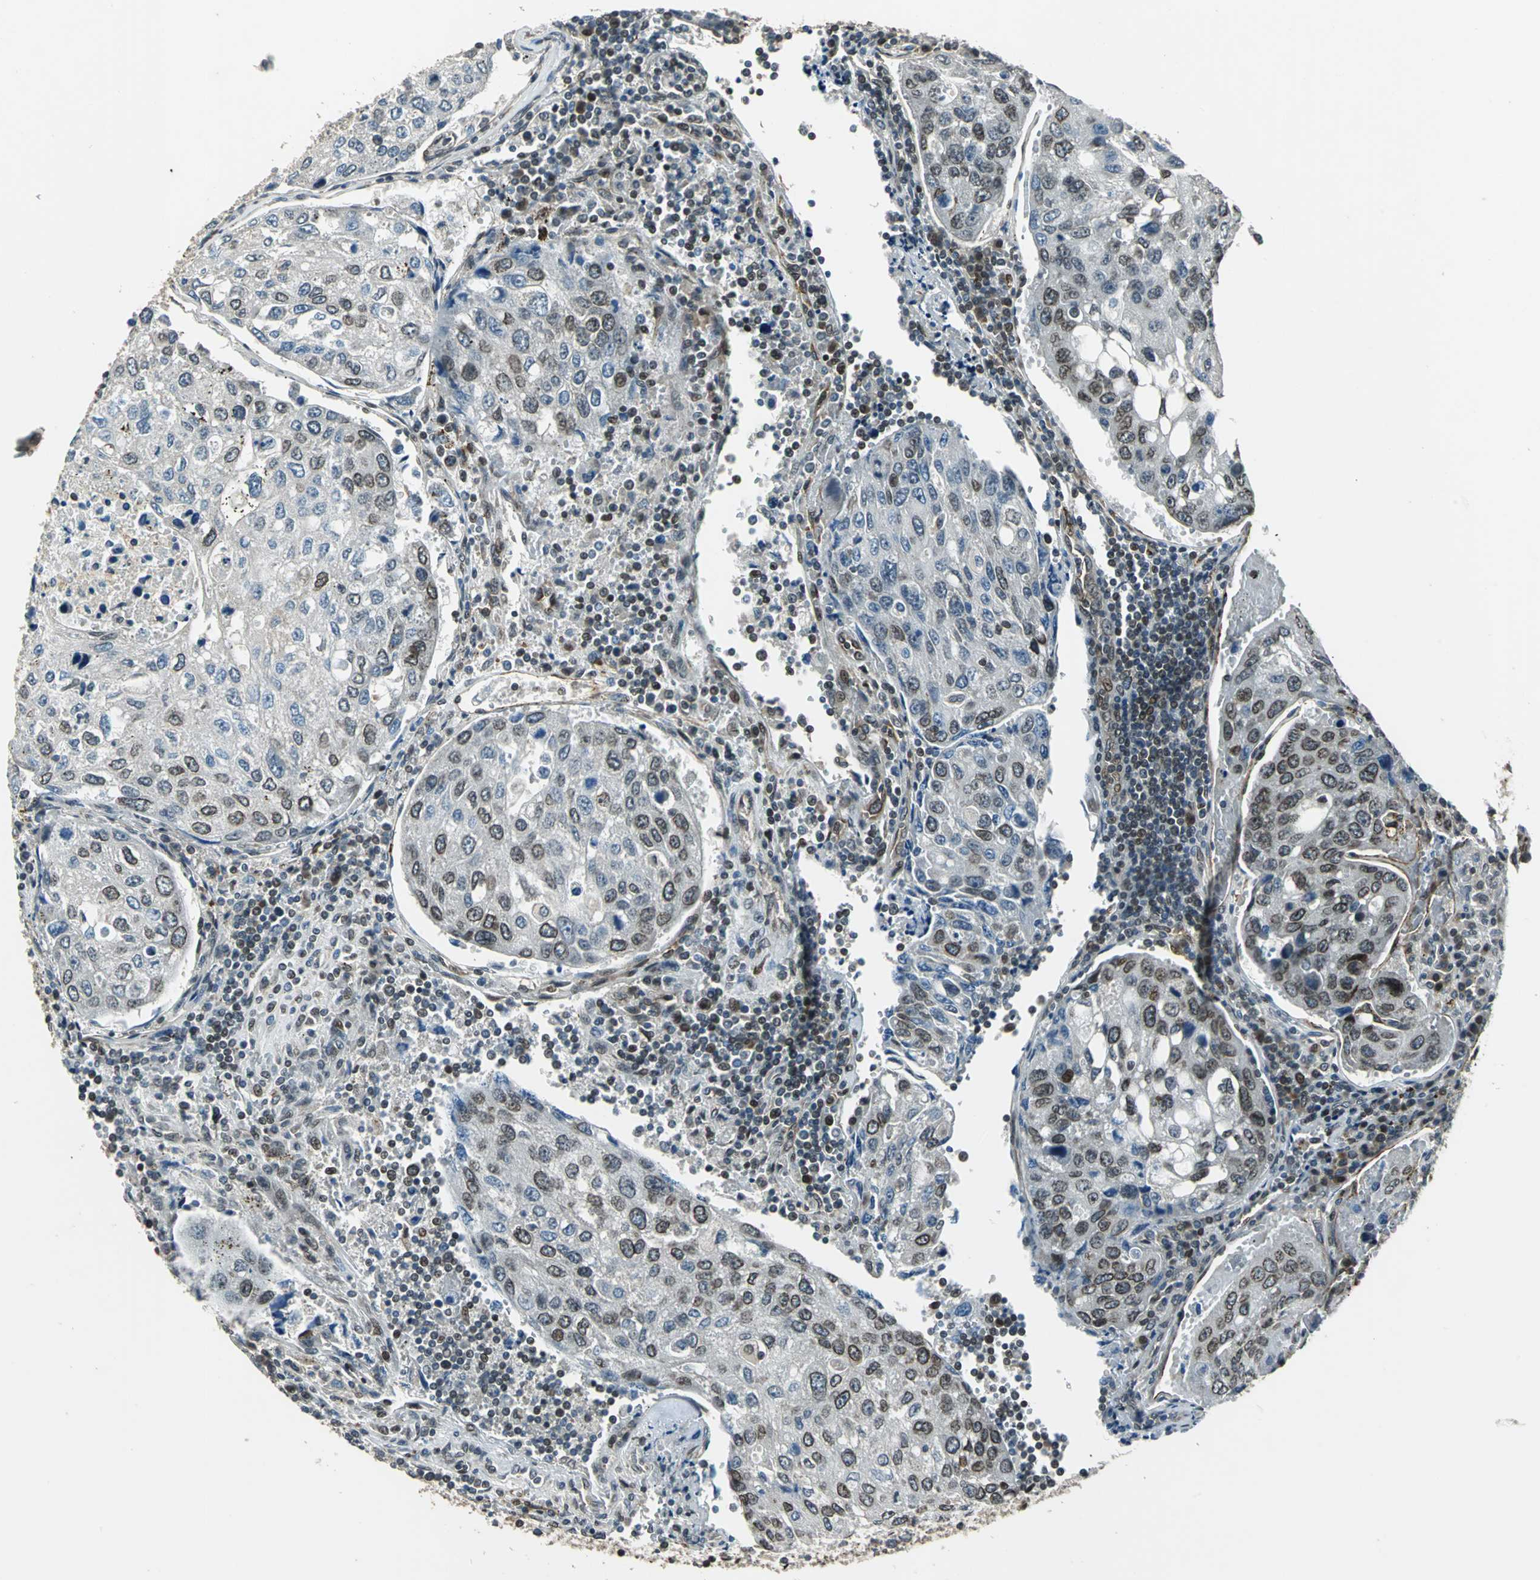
{"staining": {"intensity": "moderate", "quantity": "25%-75%", "location": "cytoplasmic/membranous,nuclear"}, "tissue": "urothelial cancer", "cell_type": "Tumor cells", "image_type": "cancer", "snomed": [{"axis": "morphology", "description": "Urothelial carcinoma, High grade"}, {"axis": "topography", "description": "Lymph node"}, {"axis": "topography", "description": "Urinary bladder"}], "caption": "Protein analysis of urothelial cancer tissue shows moderate cytoplasmic/membranous and nuclear staining in about 25%-75% of tumor cells. Using DAB (brown) and hematoxylin (blue) stains, captured at high magnification using brightfield microscopy.", "gene": "BRIP1", "patient": {"sex": "male", "age": 51}}